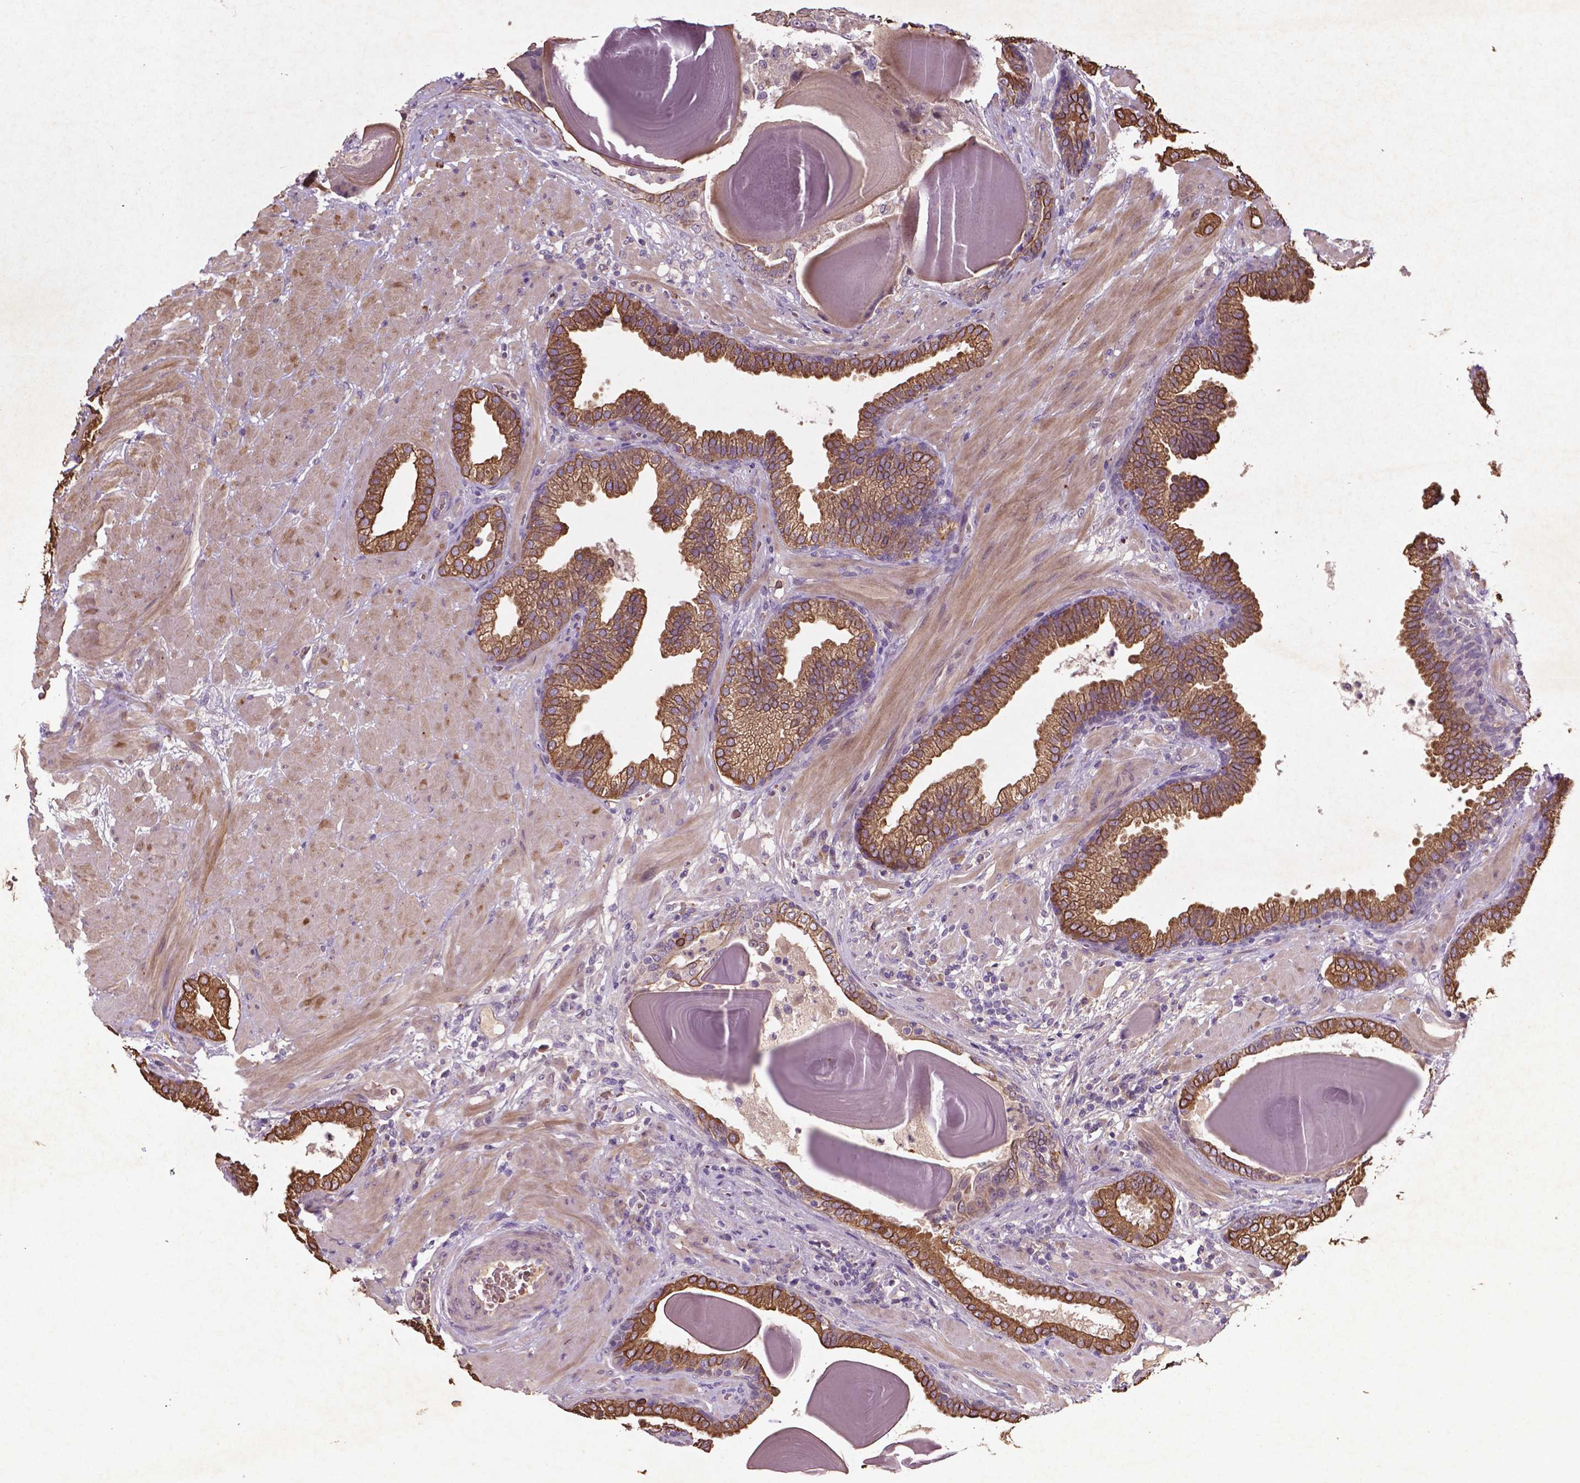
{"staining": {"intensity": "moderate", "quantity": ">75%", "location": "cytoplasmic/membranous"}, "tissue": "prostate cancer", "cell_type": "Tumor cells", "image_type": "cancer", "snomed": [{"axis": "morphology", "description": "Adenocarcinoma, Low grade"}, {"axis": "topography", "description": "Prostate"}], "caption": "The micrograph shows immunohistochemical staining of low-grade adenocarcinoma (prostate). There is moderate cytoplasmic/membranous staining is seen in about >75% of tumor cells. The protein of interest is stained brown, and the nuclei are stained in blue (DAB IHC with brightfield microscopy, high magnification).", "gene": "COQ2", "patient": {"sex": "male", "age": 57}}